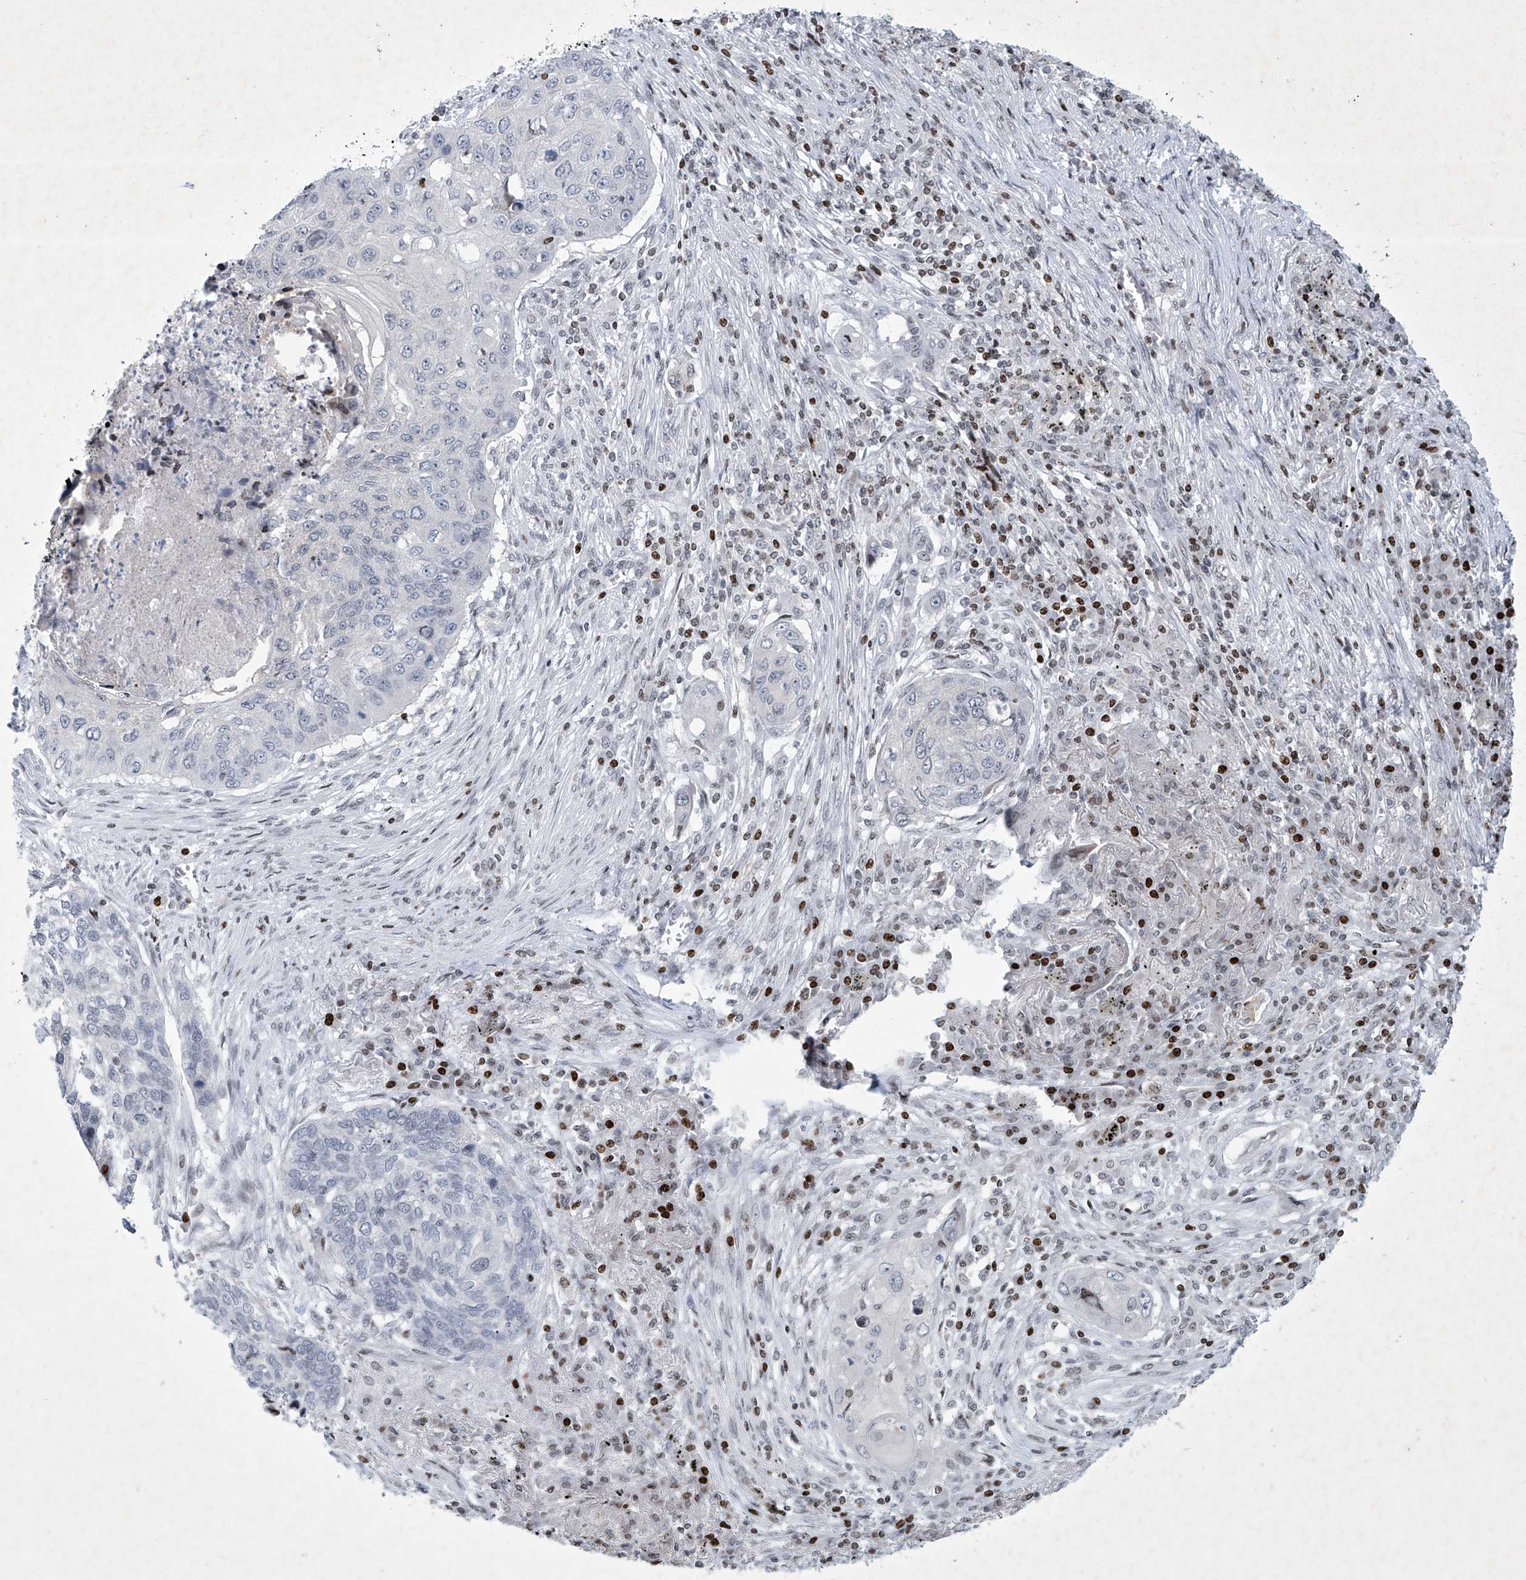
{"staining": {"intensity": "negative", "quantity": "none", "location": "none"}, "tissue": "lung cancer", "cell_type": "Tumor cells", "image_type": "cancer", "snomed": [{"axis": "morphology", "description": "Squamous cell carcinoma, NOS"}, {"axis": "topography", "description": "Lung"}], "caption": "Immunohistochemistry of human lung cancer (squamous cell carcinoma) shows no positivity in tumor cells.", "gene": "RFX7", "patient": {"sex": "female", "age": 63}}